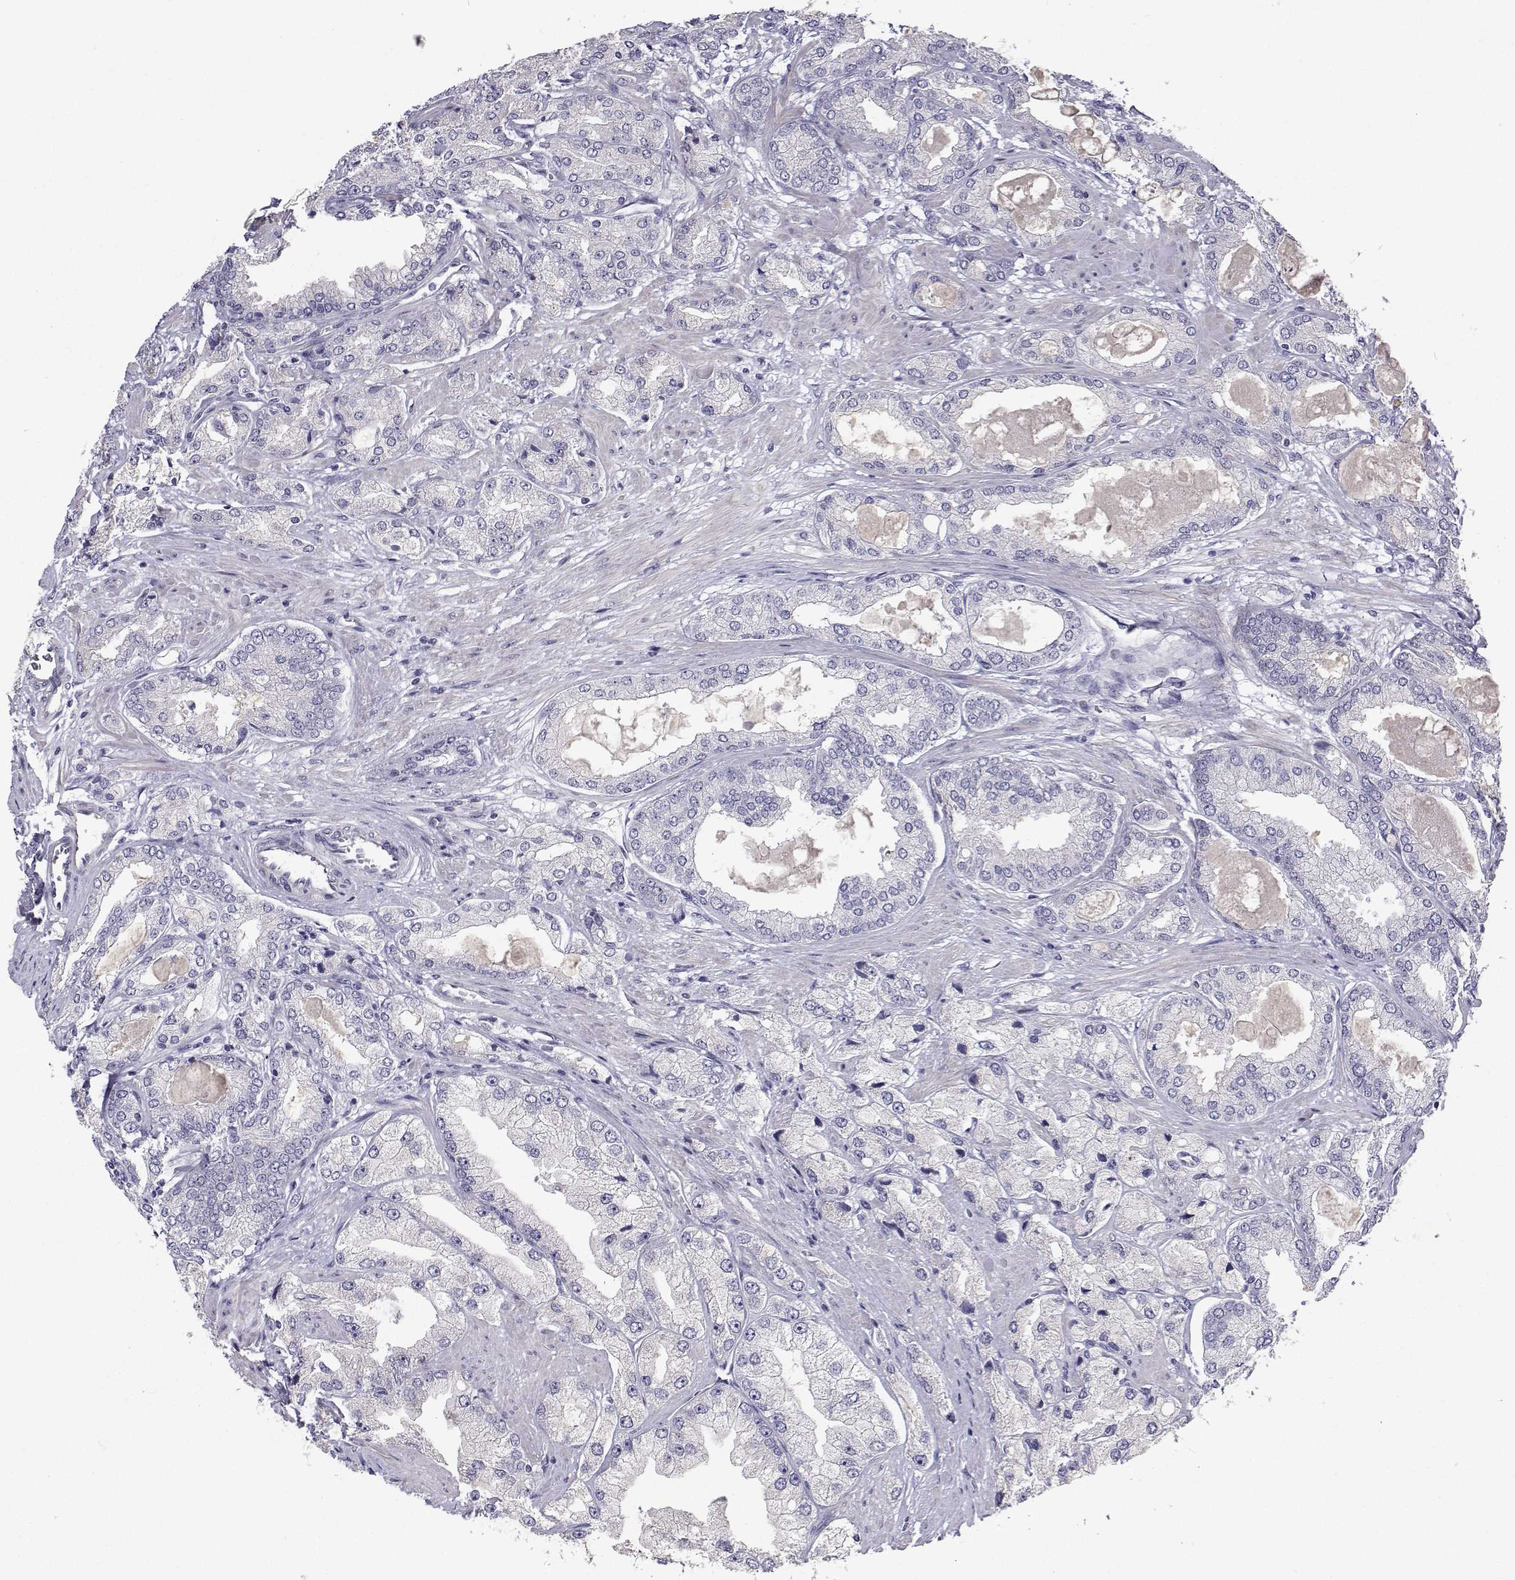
{"staining": {"intensity": "negative", "quantity": "none", "location": "none"}, "tissue": "prostate cancer", "cell_type": "Tumor cells", "image_type": "cancer", "snomed": [{"axis": "morphology", "description": "Adenocarcinoma, High grade"}, {"axis": "topography", "description": "Prostate"}], "caption": "Photomicrograph shows no protein positivity in tumor cells of prostate cancer (high-grade adenocarcinoma) tissue.", "gene": "ANKRD65", "patient": {"sex": "male", "age": 68}}